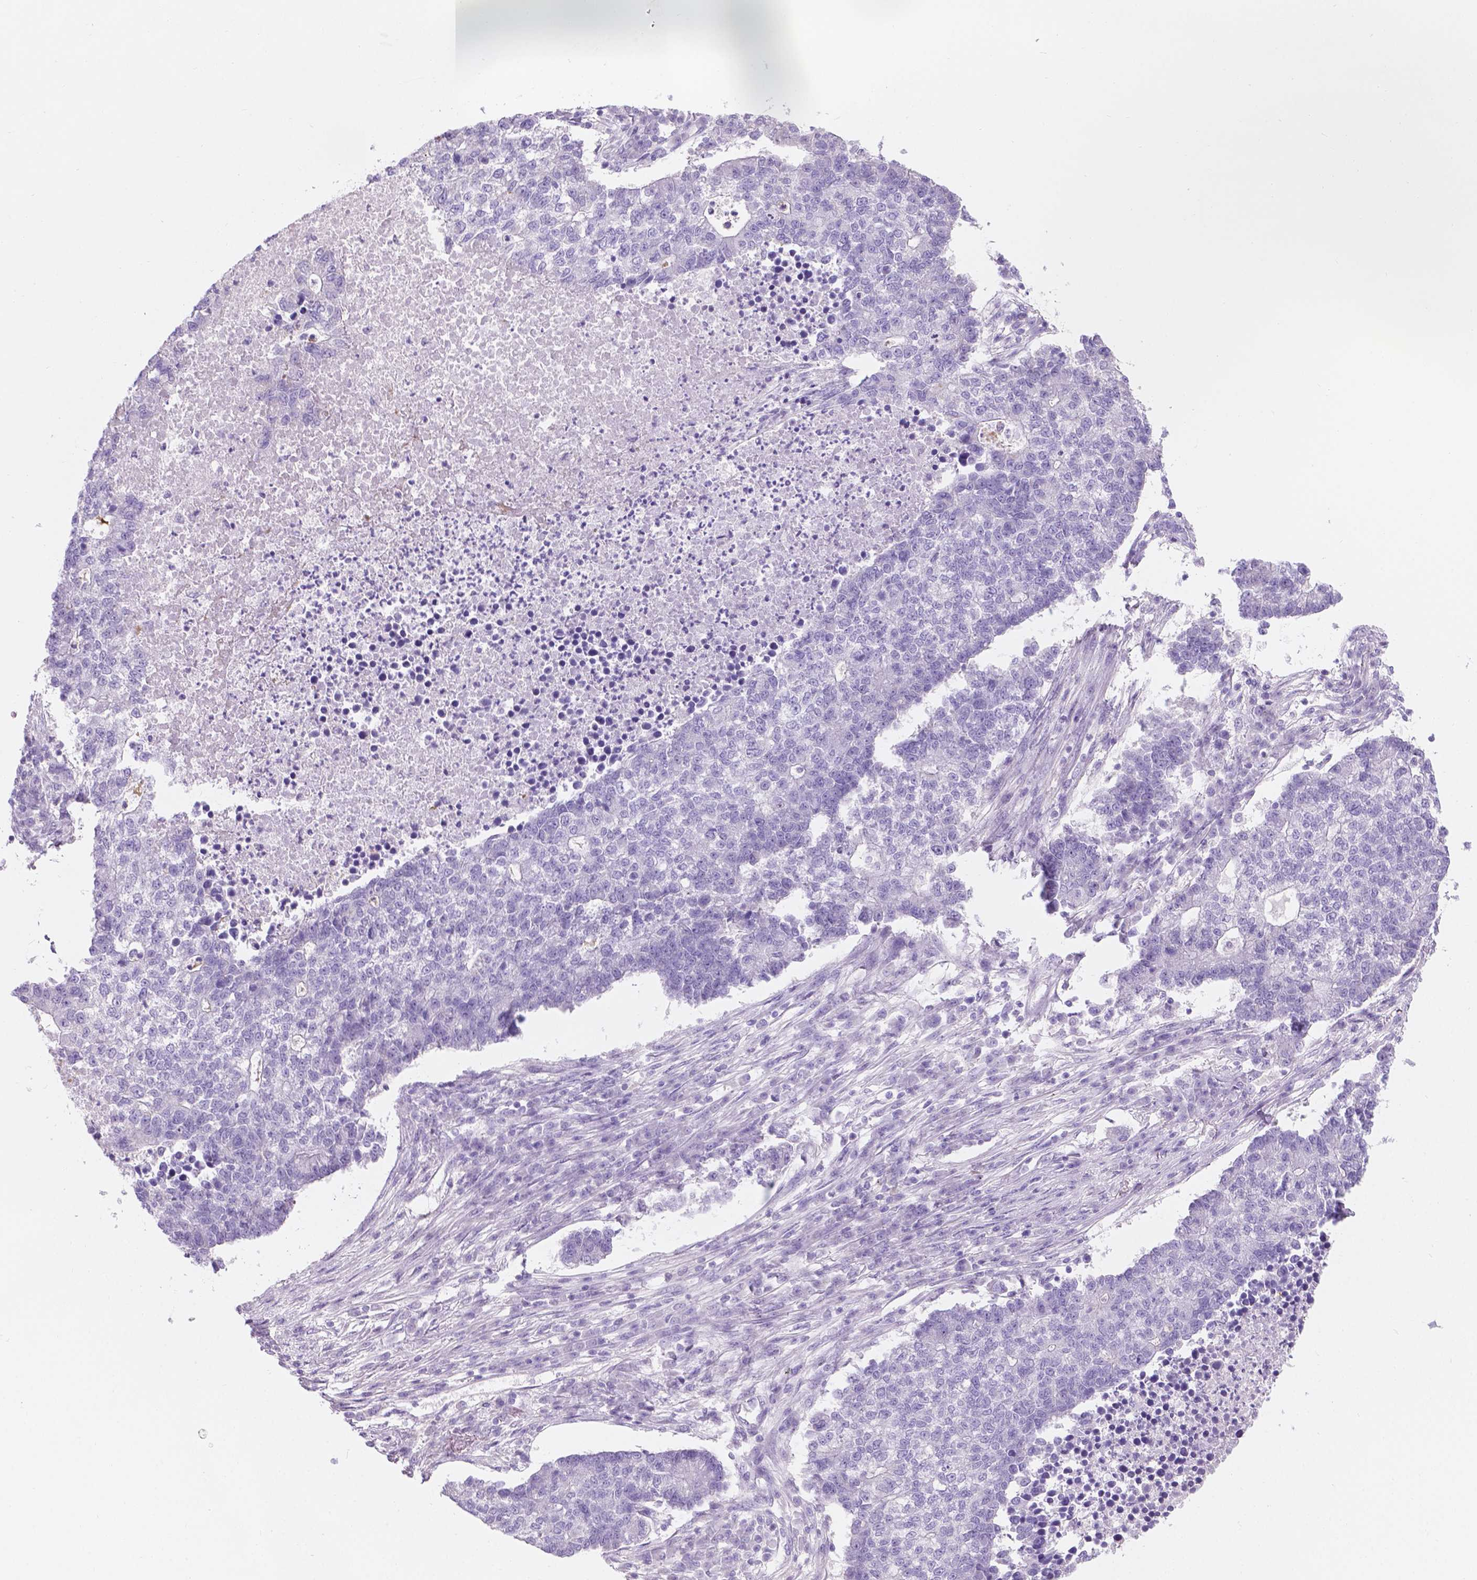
{"staining": {"intensity": "negative", "quantity": "none", "location": "none"}, "tissue": "lung cancer", "cell_type": "Tumor cells", "image_type": "cancer", "snomed": [{"axis": "morphology", "description": "Adenocarcinoma, NOS"}, {"axis": "topography", "description": "Lung"}], "caption": "Tumor cells show no significant protein positivity in lung cancer (adenocarcinoma).", "gene": "SBSN", "patient": {"sex": "male", "age": 57}}